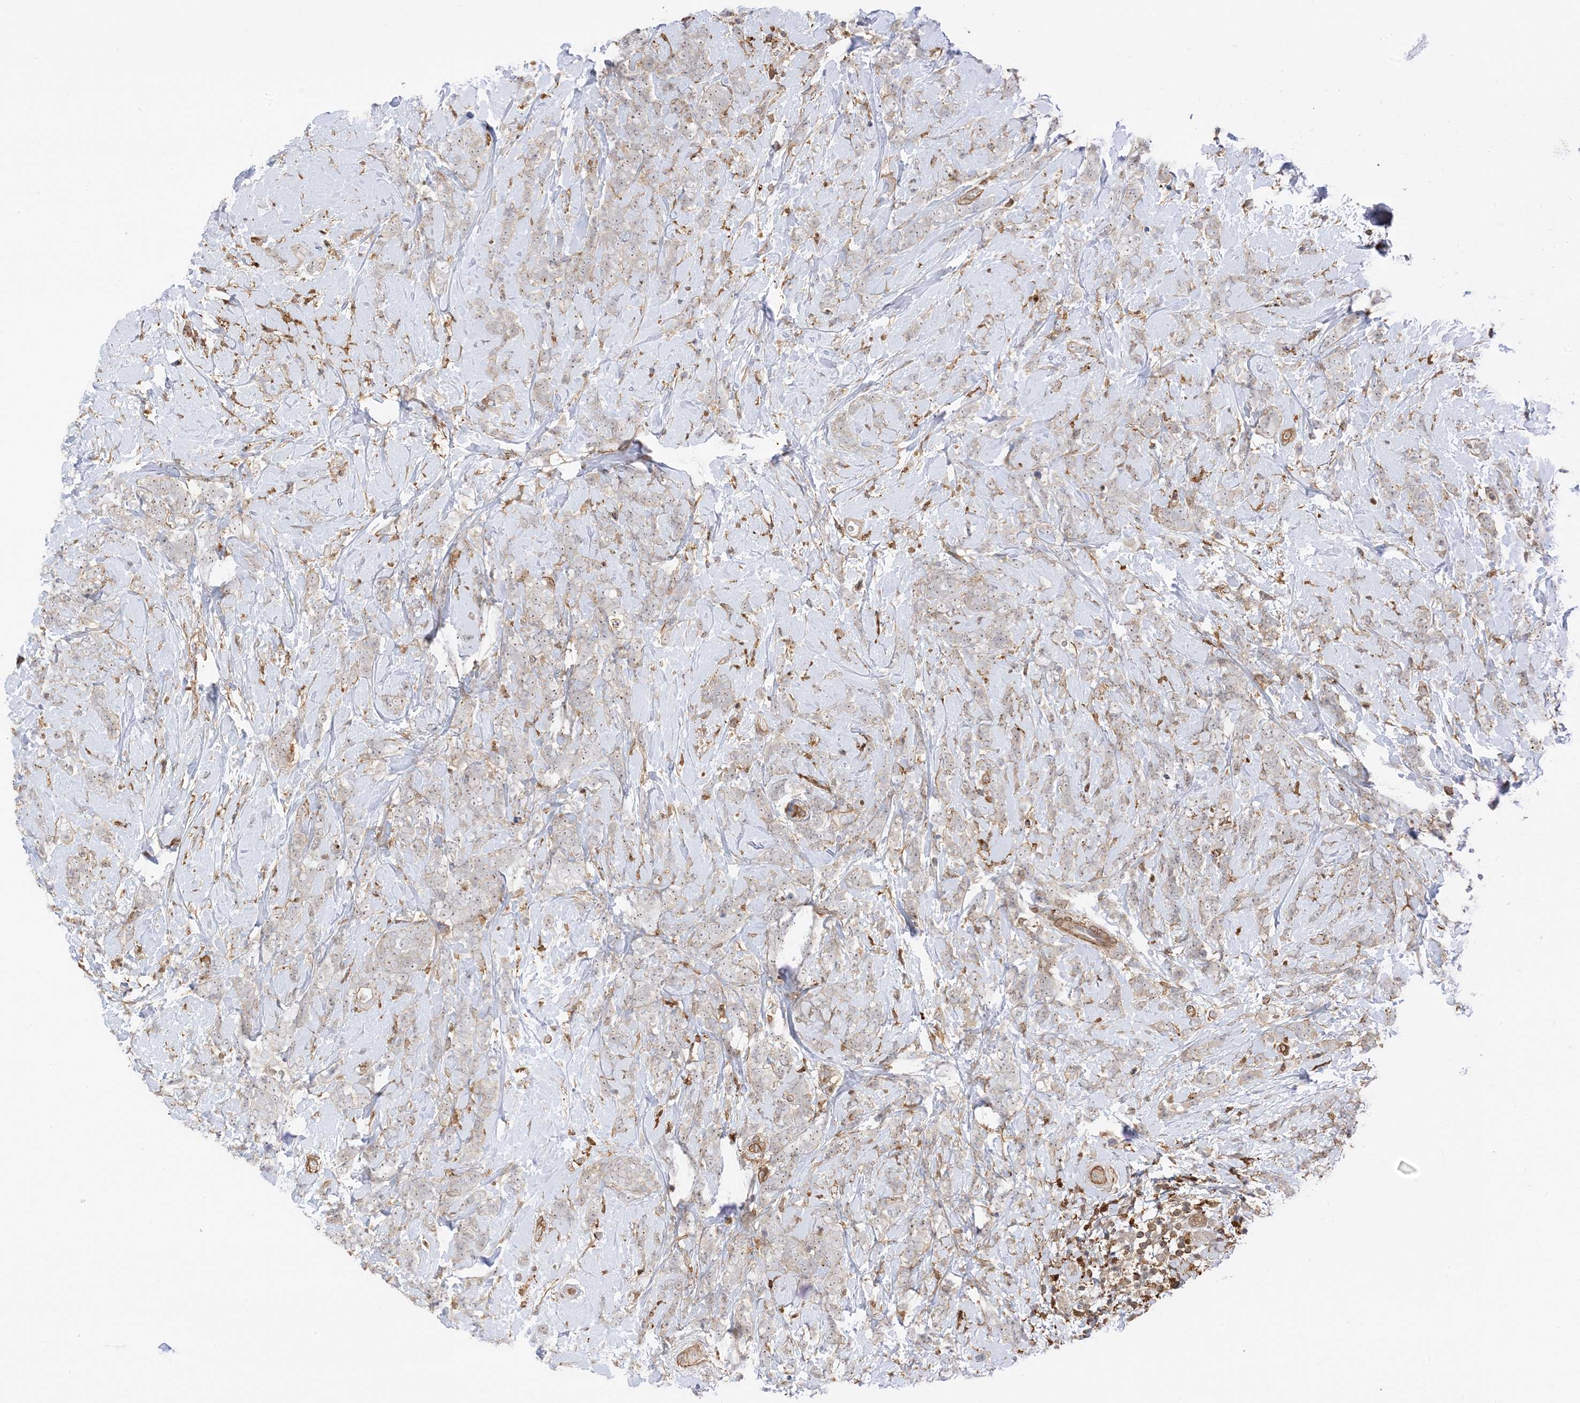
{"staining": {"intensity": "weak", "quantity": "25%-75%", "location": "cytoplasmic/membranous"}, "tissue": "breast cancer", "cell_type": "Tumor cells", "image_type": "cancer", "snomed": [{"axis": "morphology", "description": "Lobular carcinoma"}, {"axis": "topography", "description": "Breast"}], "caption": "Immunohistochemical staining of human lobular carcinoma (breast) exhibits low levels of weak cytoplasmic/membranous positivity in about 25%-75% of tumor cells.", "gene": "PHACTR2", "patient": {"sex": "female", "age": 58}}